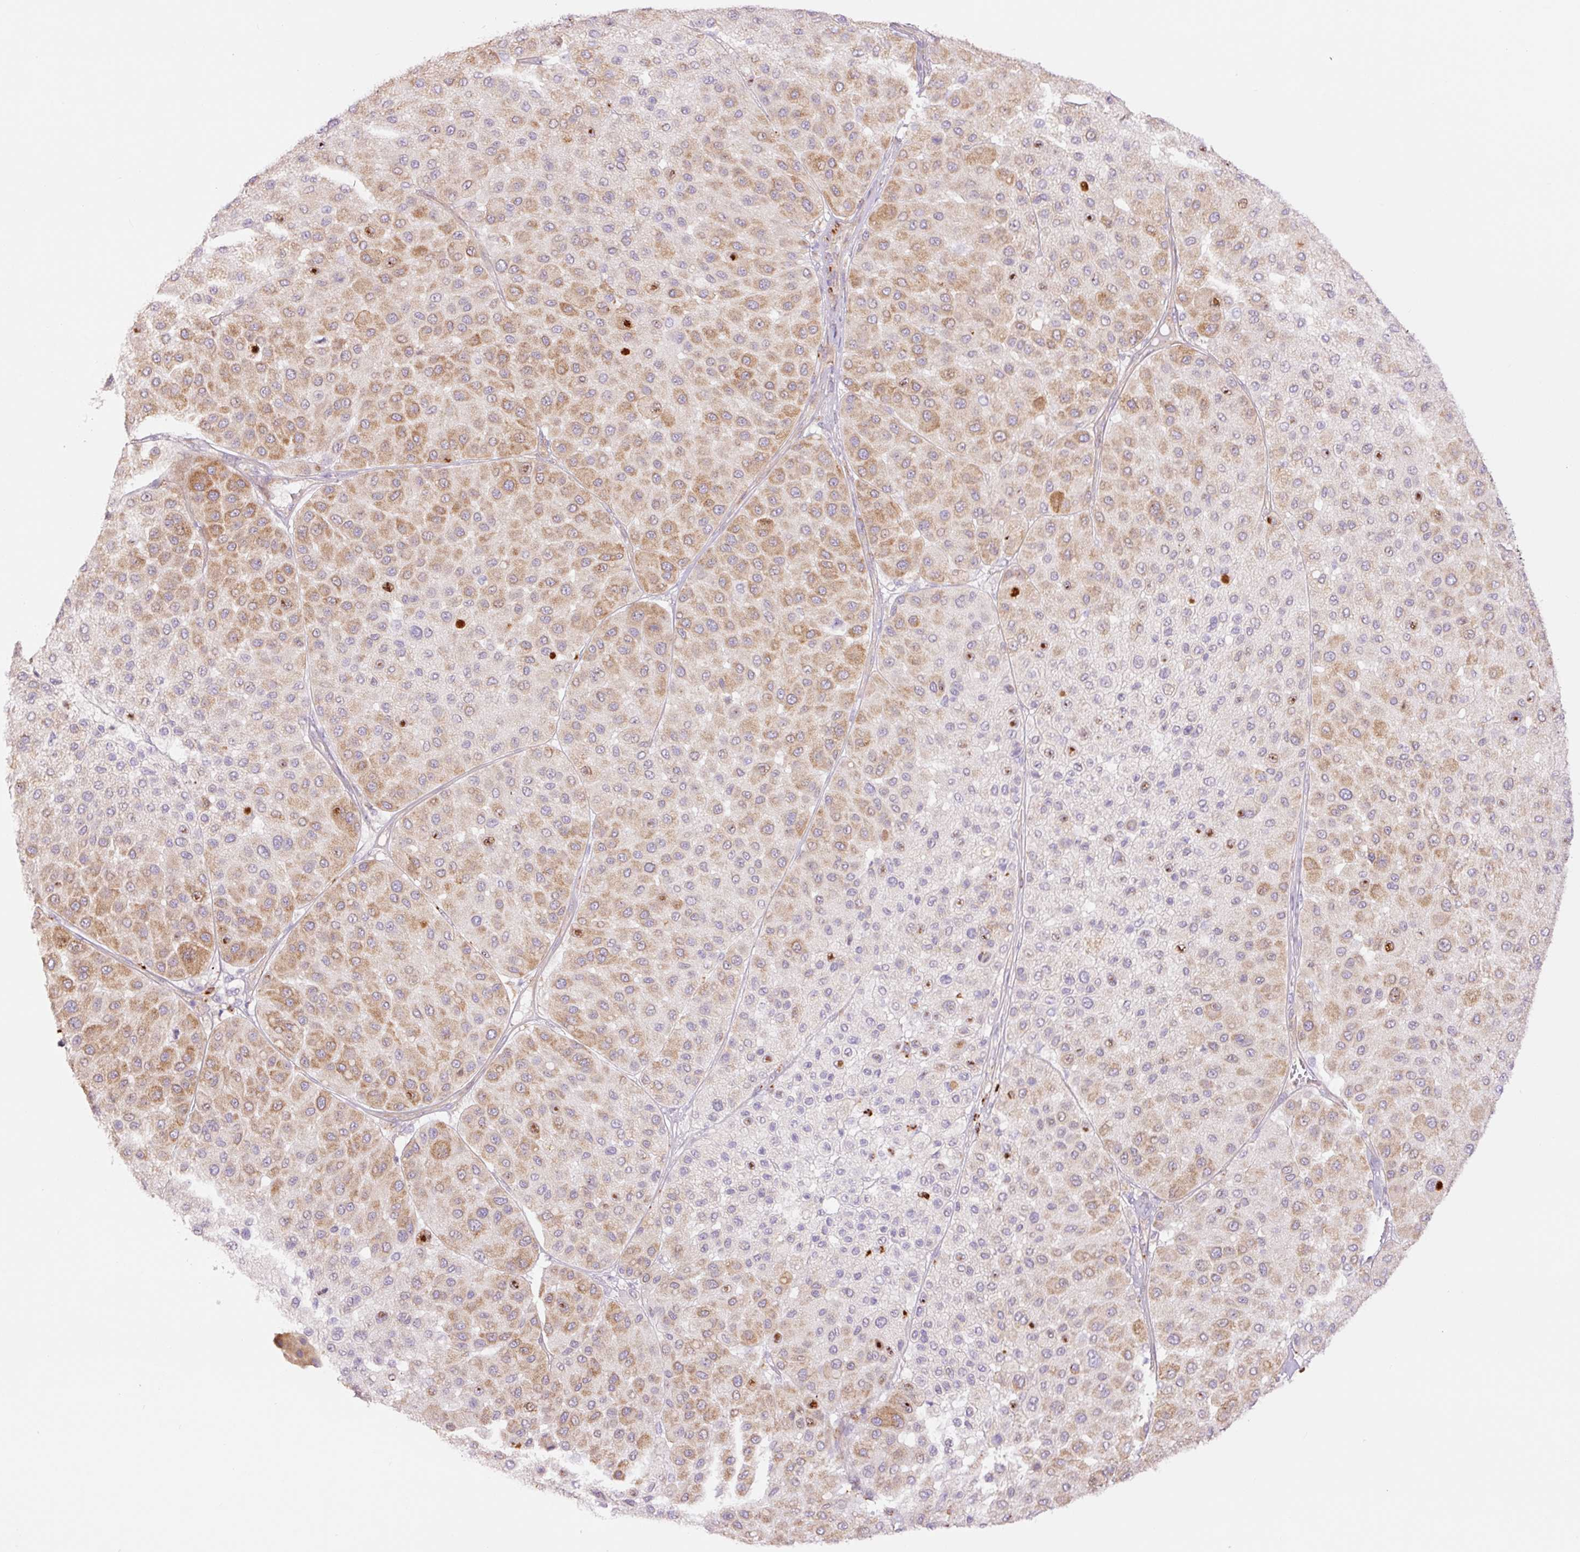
{"staining": {"intensity": "moderate", "quantity": "25%-75%", "location": "cytoplasmic/membranous"}, "tissue": "melanoma", "cell_type": "Tumor cells", "image_type": "cancer", "snomed": [{"axis": "morphology", "description": "Malignant melanoma, Metastatic site"}, {"axis": "topography", "description": "Smooth muscle"}], "caption": "About 25%-75% of tumor cells in human malignant melanoma (metastatic site) reveal moderate cytoplasmic/membranous protein staining as visualized by brown immunohistochemical staining.", "gene": "SH2D6", "patient": {"sex": "male", "age": 41}}